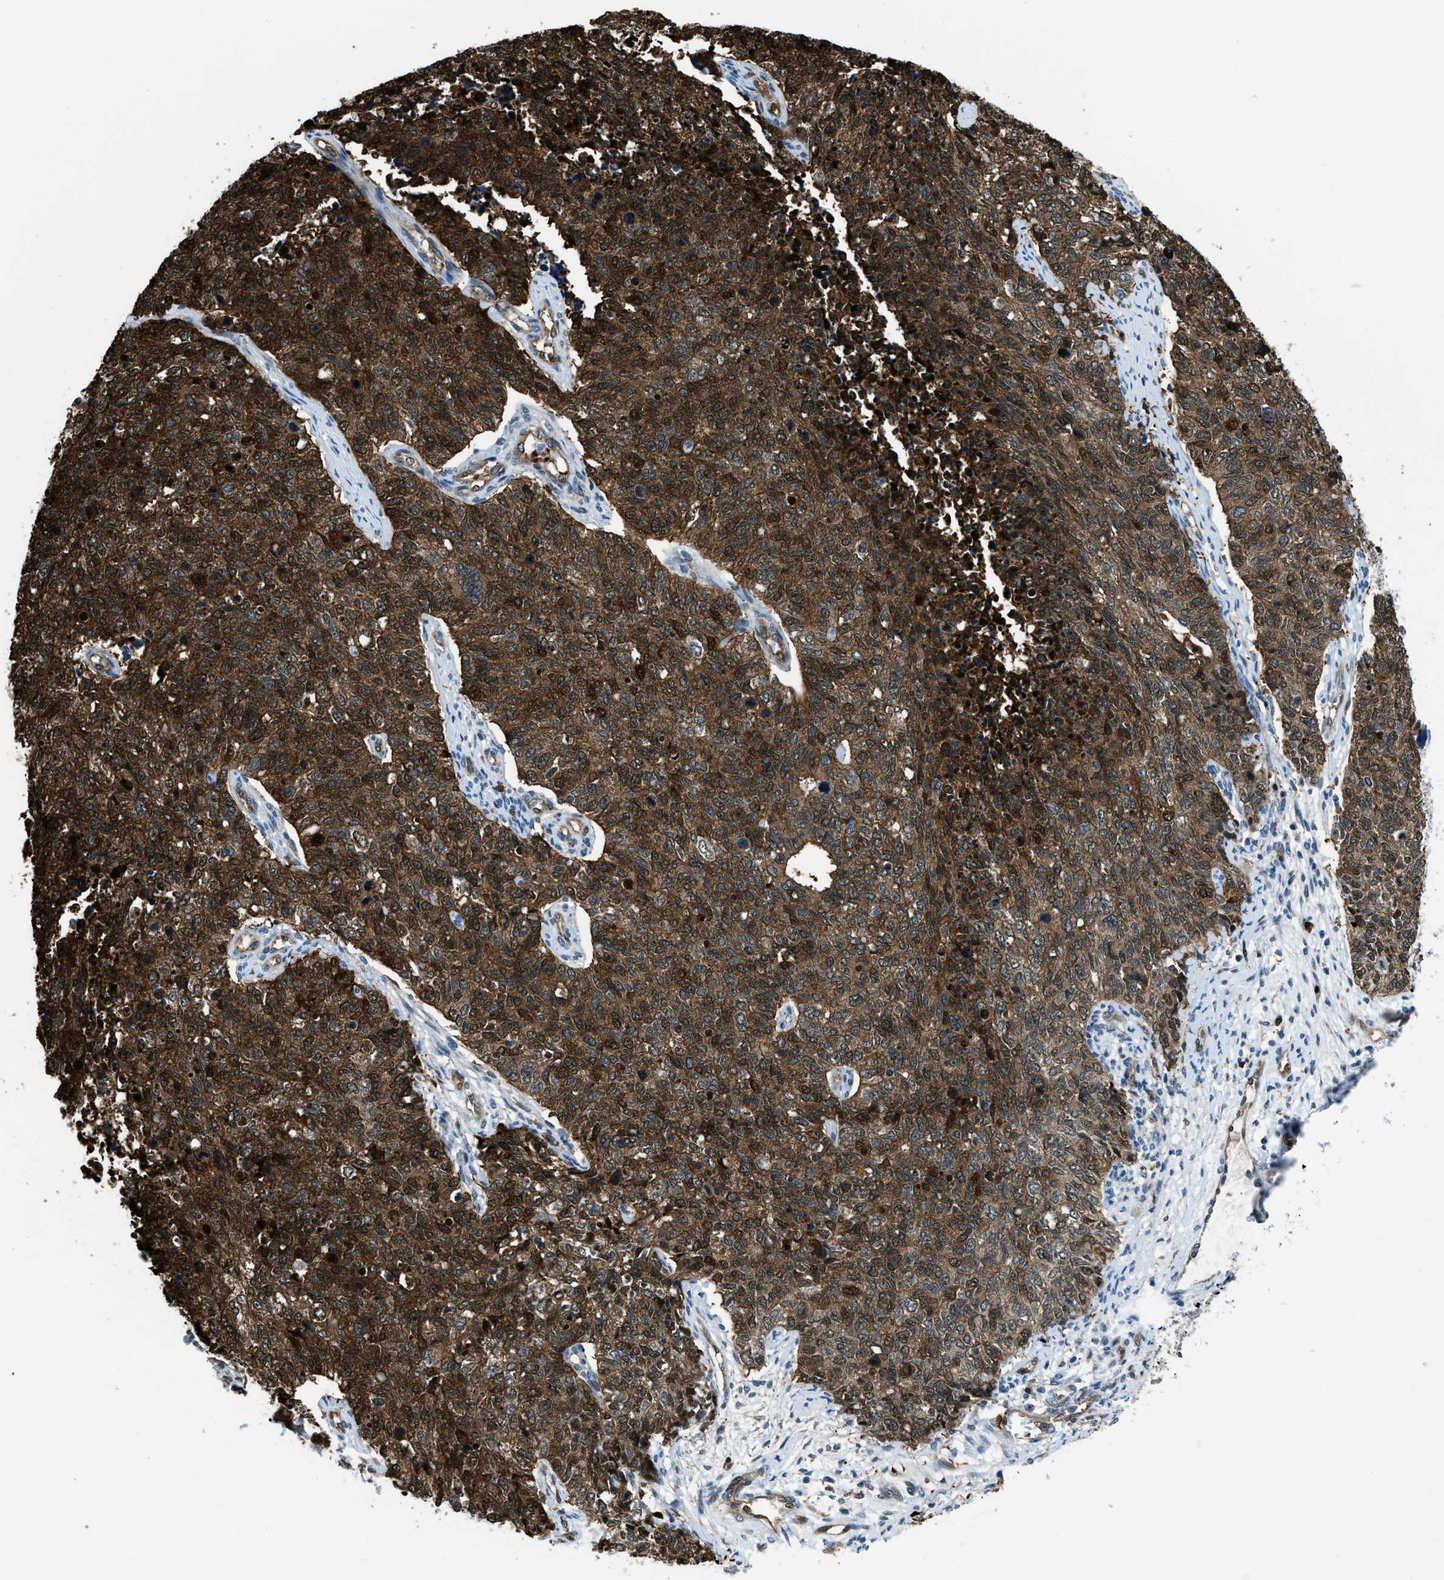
{"staining": {"intensity": "strong", "quantity": ">75%", "location": "cytoplasmic/membranous,nuclear"}, "tissue": "cervical cancer", "cell_type": "Tumor cells", "image_type": "cancer", "snomed": [{"axis": "morphology", "description": "Squamous cell carcinoma, NOS"}, {"axis": "topography", "description": "Cervix"}], "caption": "This histopathology image demonstrates squamous cell carcinoma (cervical) stained with immunohistochemistry (IHC) to label a protein in brown. The cytoplasmic/membranous and nuclear of tumor cells show strong positivity for the protein. Nuclei are counter-stained blue.", "gene": "YWHAE", "patient": {"sex": "female", "age": 63}}